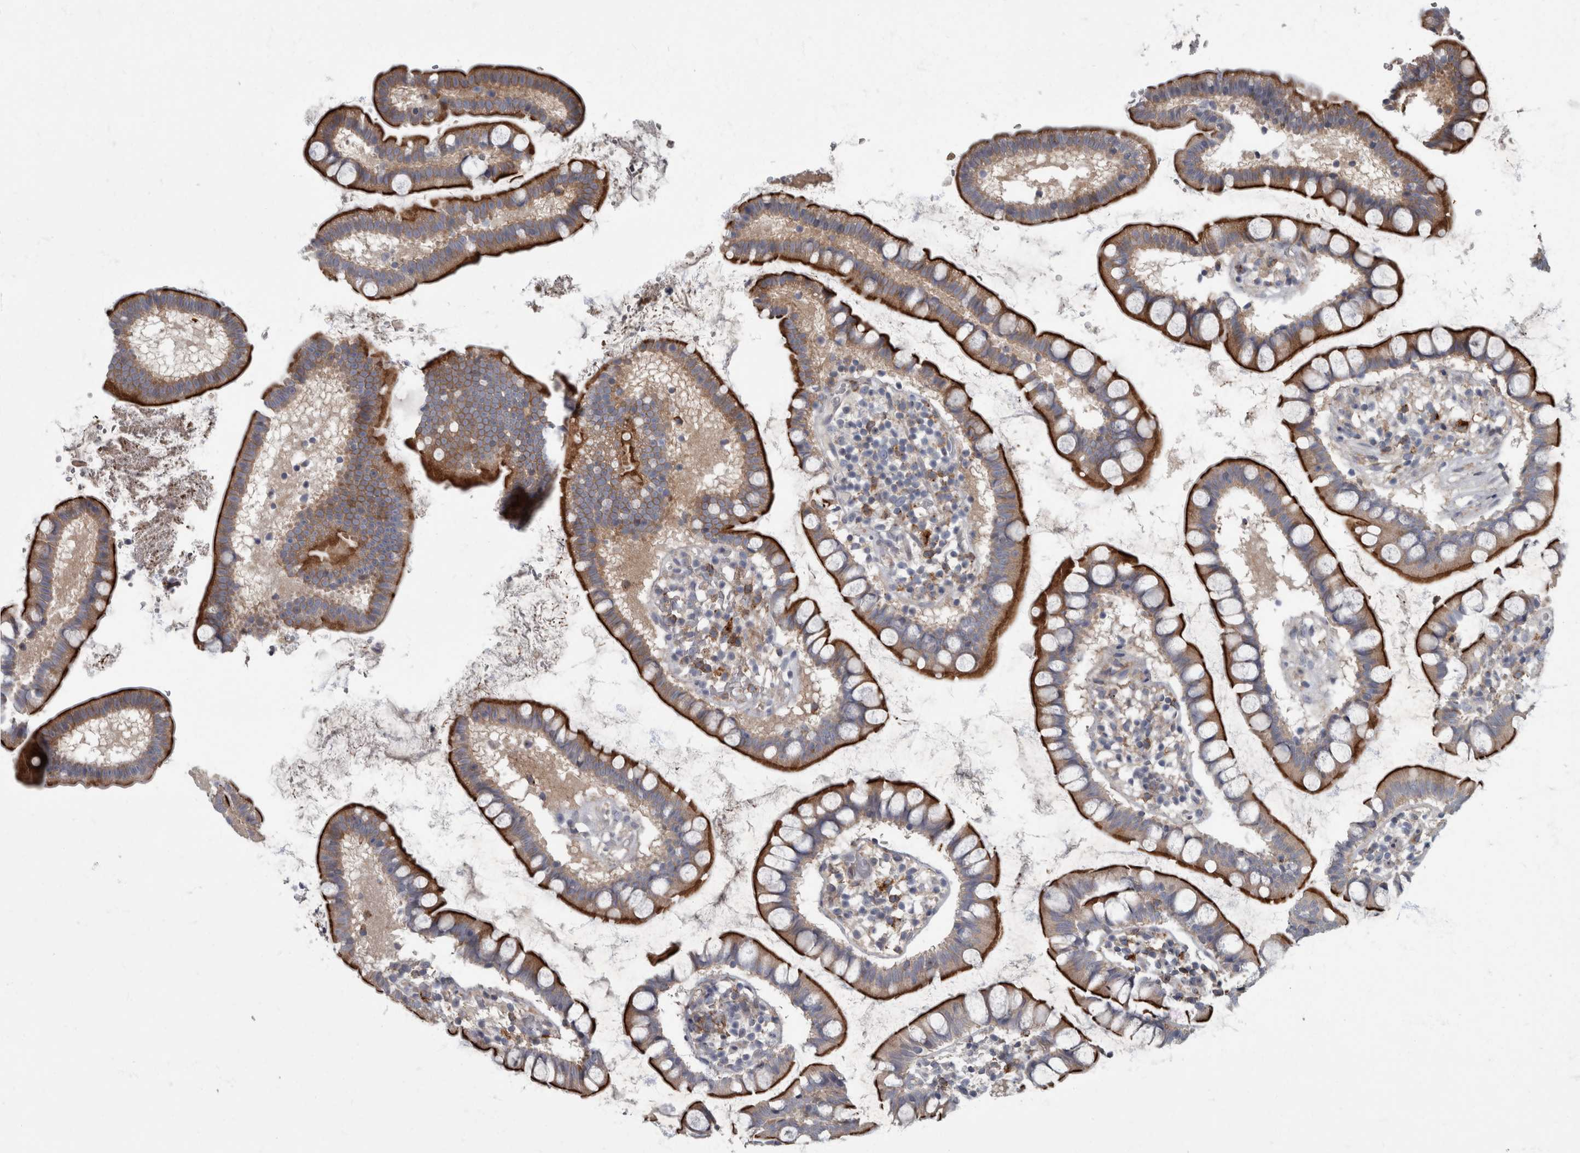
{"staining": {"intensity": "strong", "quantity": "25%-75%", "location": "cytoplasmic/membranous"}, "tissue": "small intestine", "cell_type": "Glandular cells", "image_type": "normal", "snomed": [{"axis": "morphology", "description": "Normal tissue, NOS"}, {"axis": "topography", "description": "Small intestine"}], "caption": "Brown immunohistochemical staining in normal small intestine demonstrates strong cytoplasmic/membranous staining in about 25%-75% of glandular cells. The staining was performed using DAB, with brown indicating positive protein expression. Nuclei are stained blue with hematoxylin.", "gene": "CDC42BPG", "patient": {"sex": "female", "age": 84}}